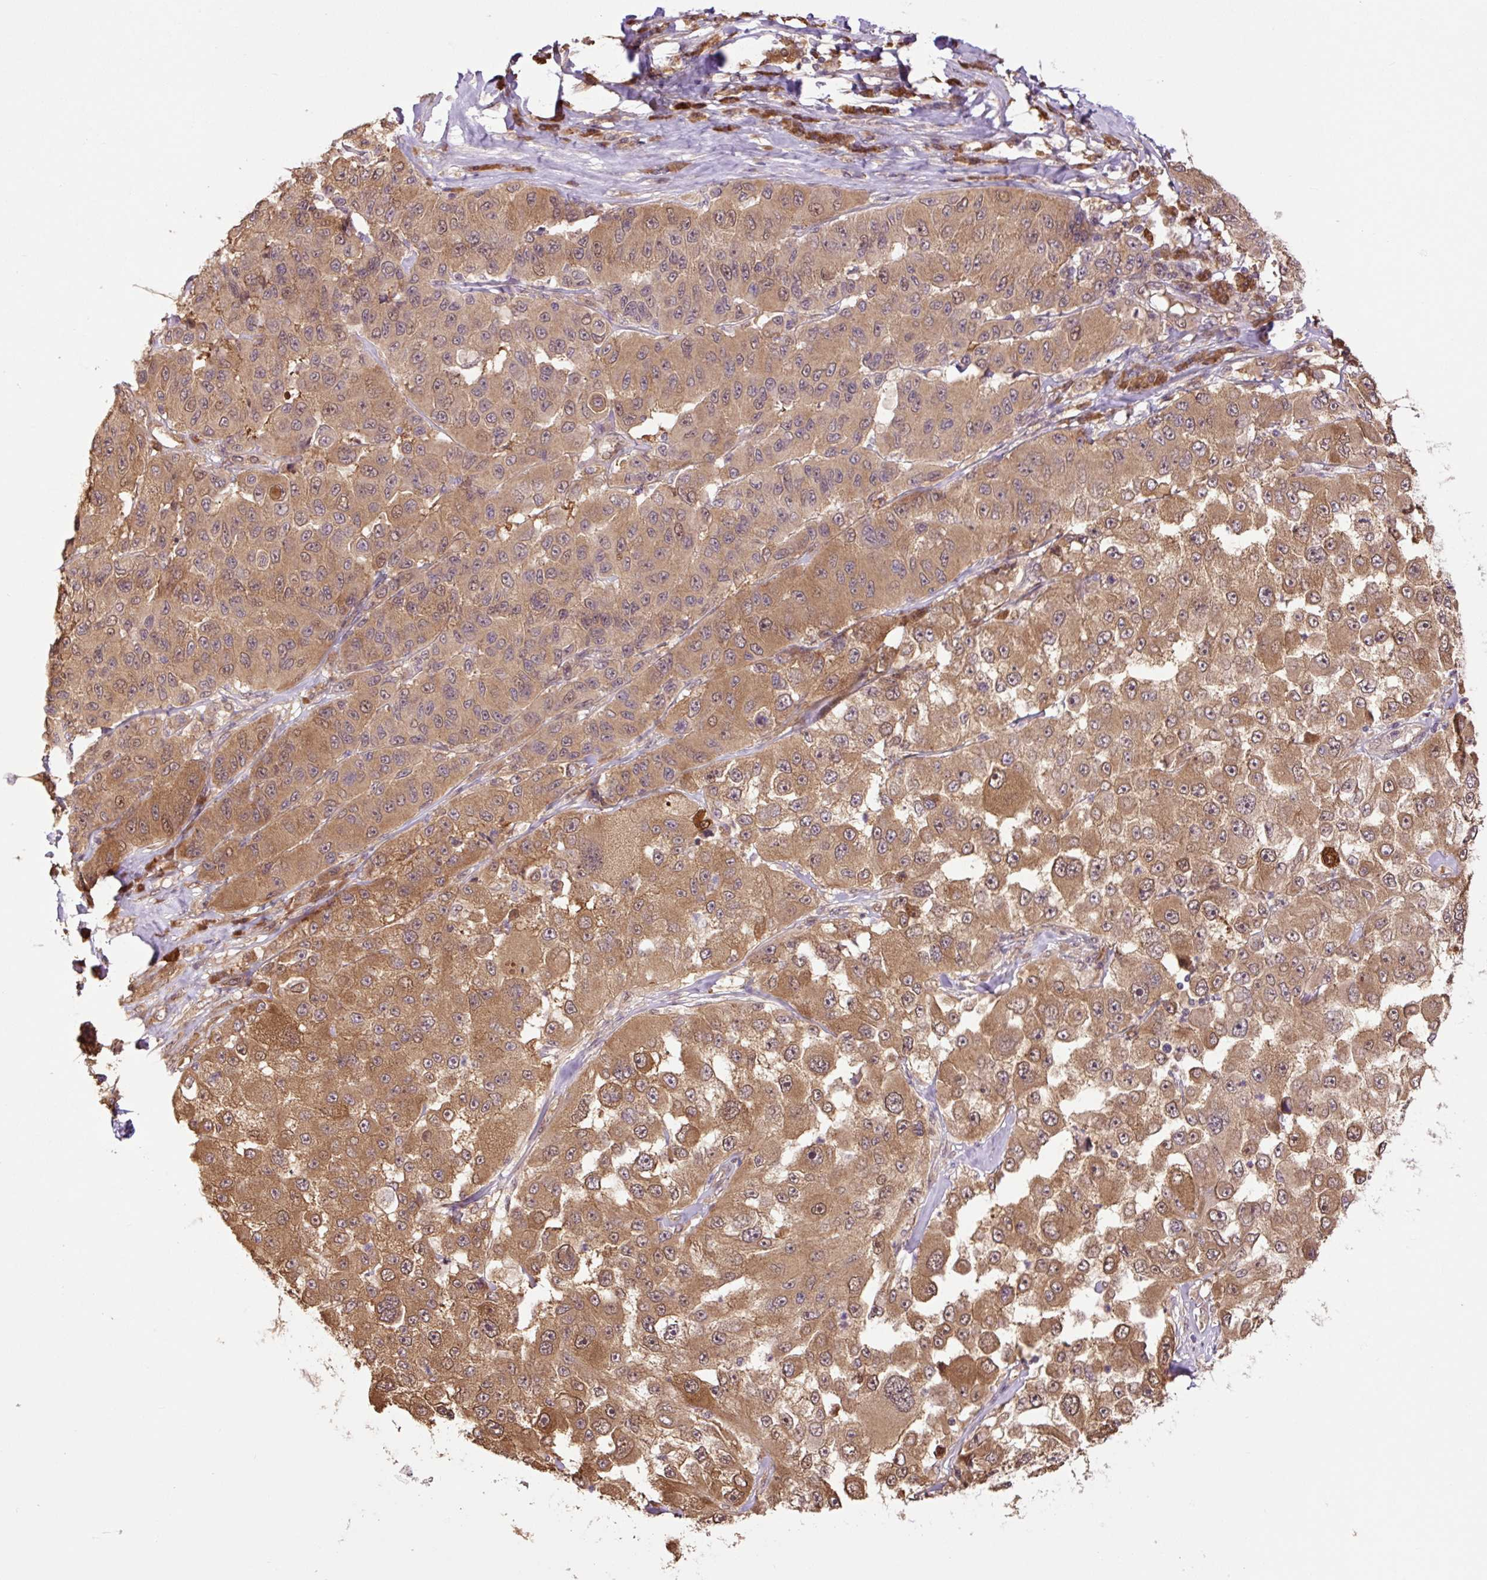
{"staining": {"intensity": "moderate", "quantity": ">75%", "location": "cytoplasmic/membranous"}, "tissue": "melanoma", "cell_type": "Tumor cells", "image_type": "cancer", "snomed": [{"axis": "morphology", "description": "Malignant melanoma, Metastatic site"}, {"axis": "topography", "description": "Lymph node"}], "caption": "This photomicrograph displays IHC staining of malignant melanoma (metastatic site), with medium moderate cytoplasmic/membranous staining in about >75% of tumor cells.", "gene": "TPT1", "patient": {"sex": "male", "age": 62}}